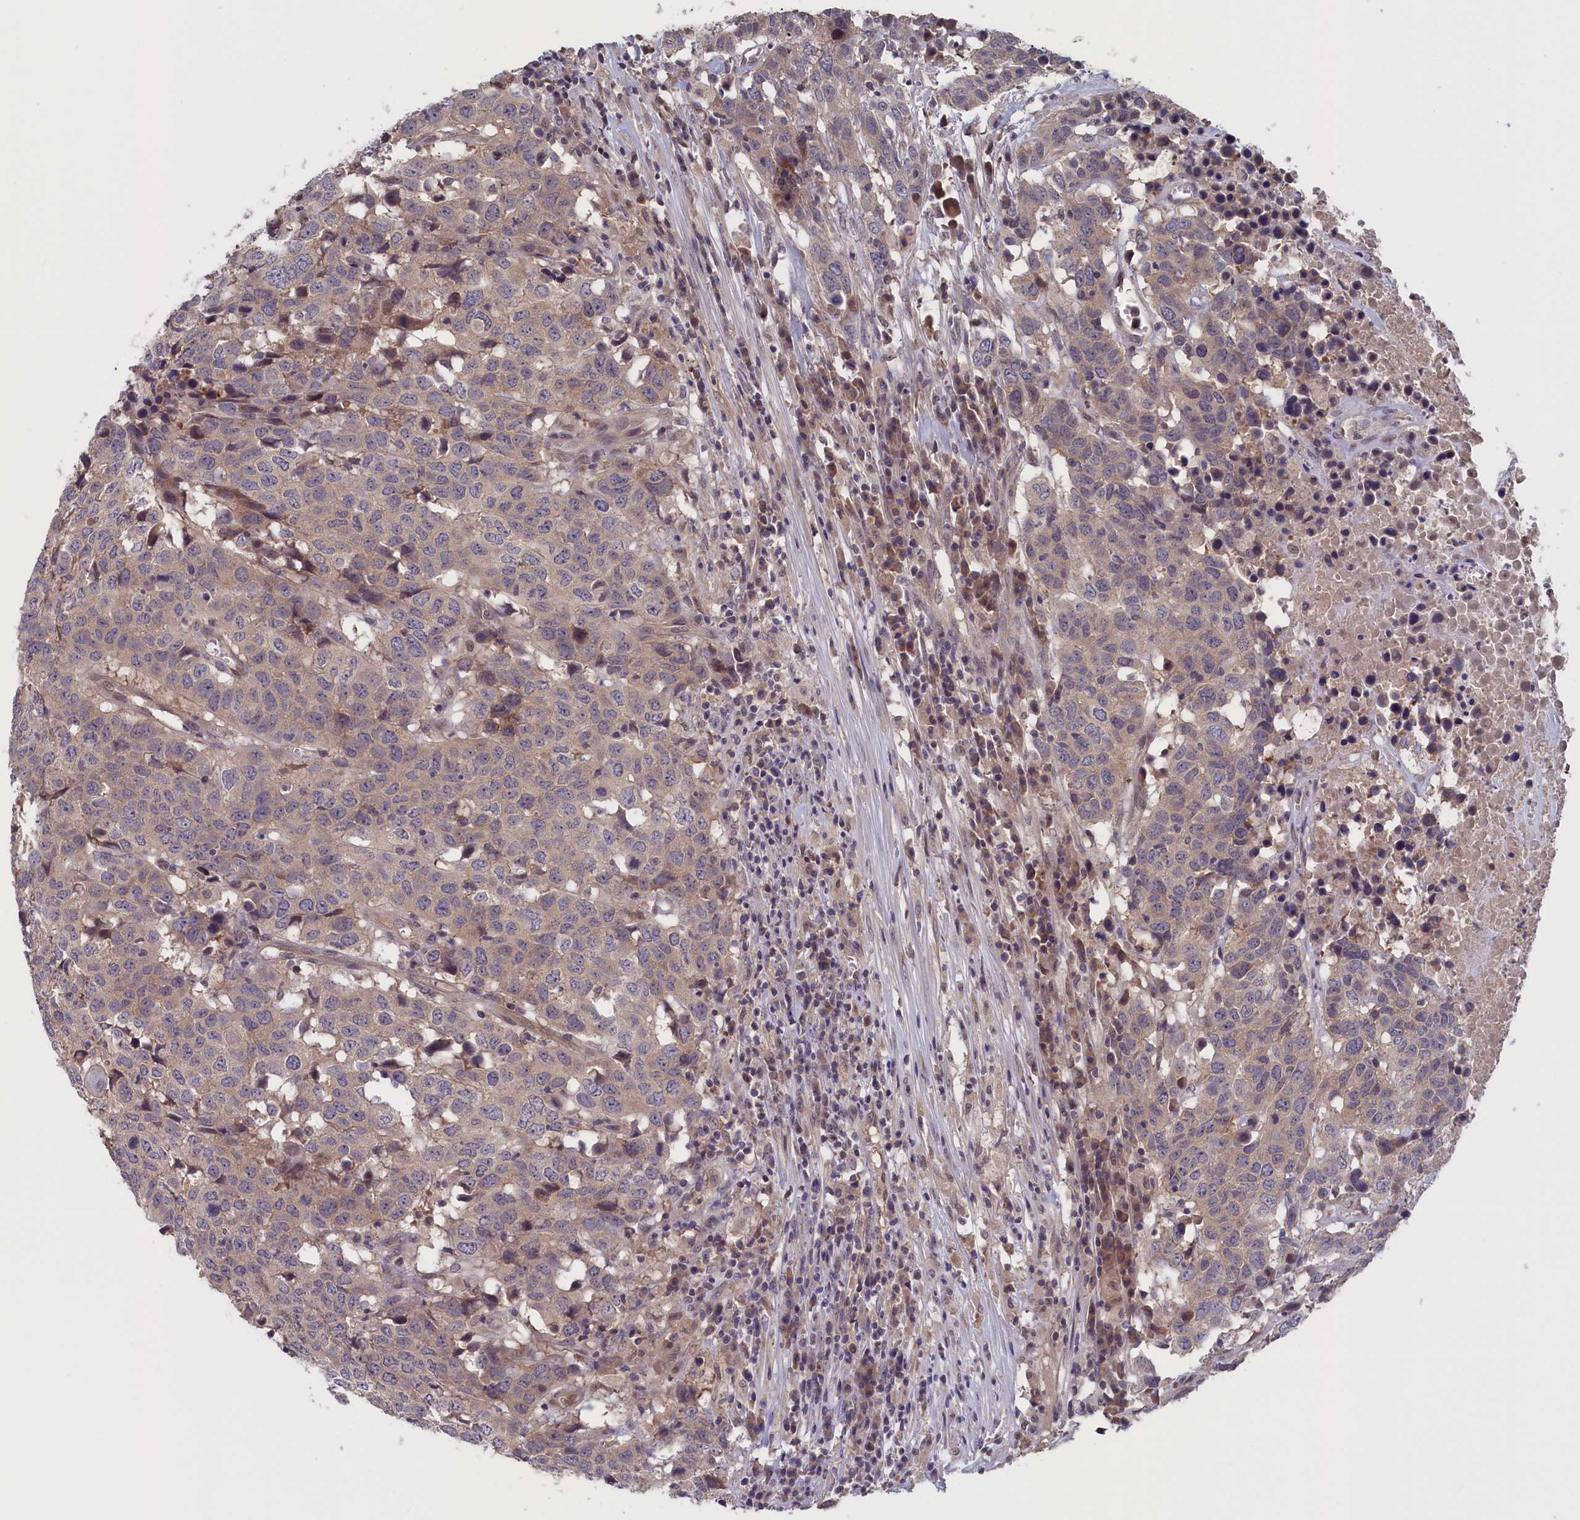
{"staining": {"intensity": "weak", "quantity": "25%-75%", "location": "cytoplasmic/membranous"}, "tissue": "head and neck cancer", "cell_type": "Tumor cells", "image_type": "cancer", "snomed": [{"axis": "morphology", "description": "Squamous cell carcinoma, NOS"}, {"axis": "topography", "description": "Head-Neck"}], "caption": "Tumor cells reveal low levels of weak cytoplasmic/membranous positivity in about 25%-75% of cells in human head and neck squamous cell carcinoma.", "gene": "PLP2", "patient": {"sex": "male", "age": 66}}